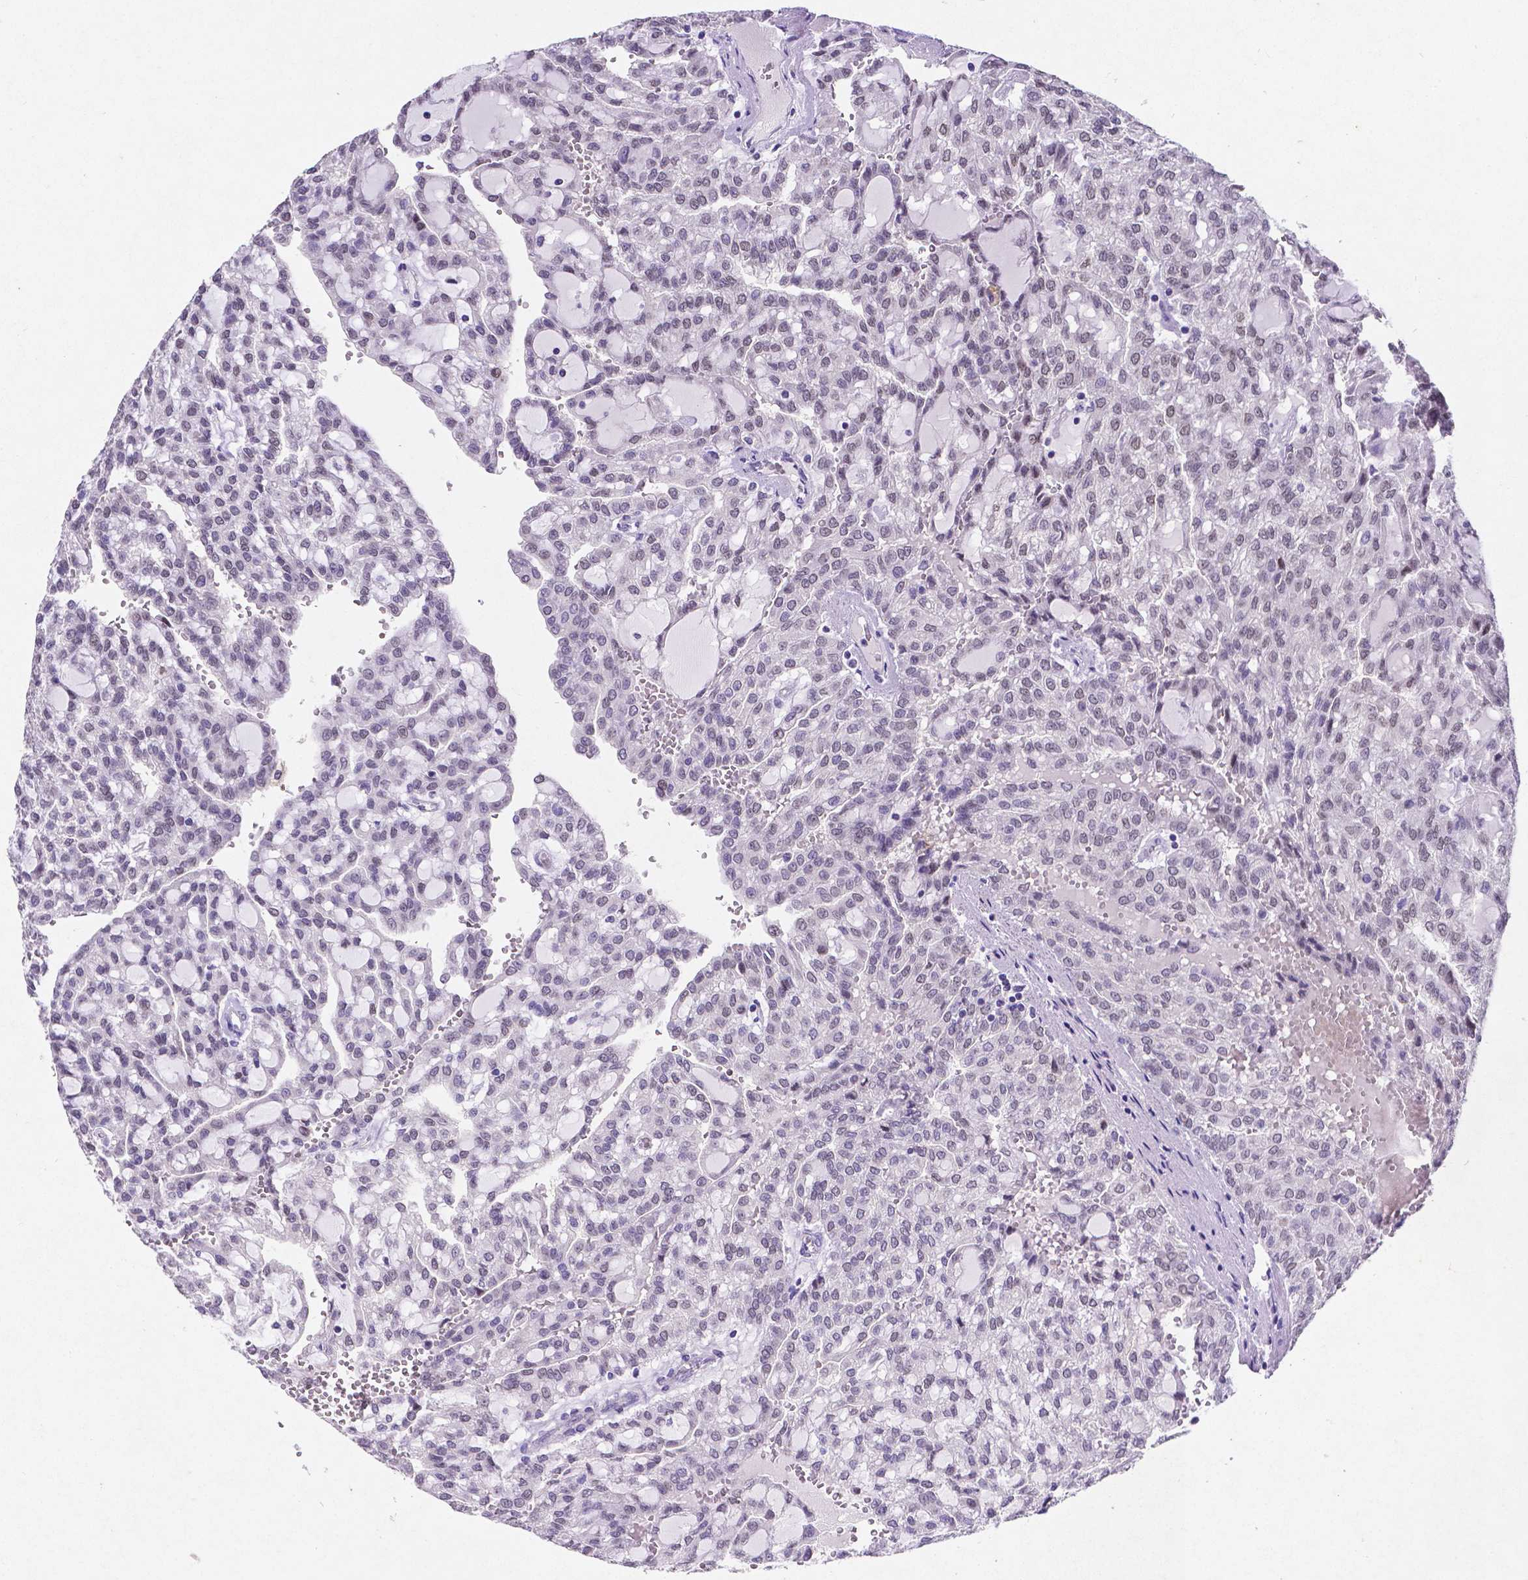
{"staining": {"intensity": "negative", "quantity": "none", "location": "none"}, "tissue": "renal cancer", "cell_type": "Tumor cells", "image_type": "cancer", "snomed": [{"axis": "morphology", "description": "Adenocarcinoma, NOS"}, {"axis": "topography", "description": "Kidney"}], "caption": "Tumor cells show no significant positivity in renal cancer.", "gene": "SATB2", "patient": {"sex": "male", "age": 63}}